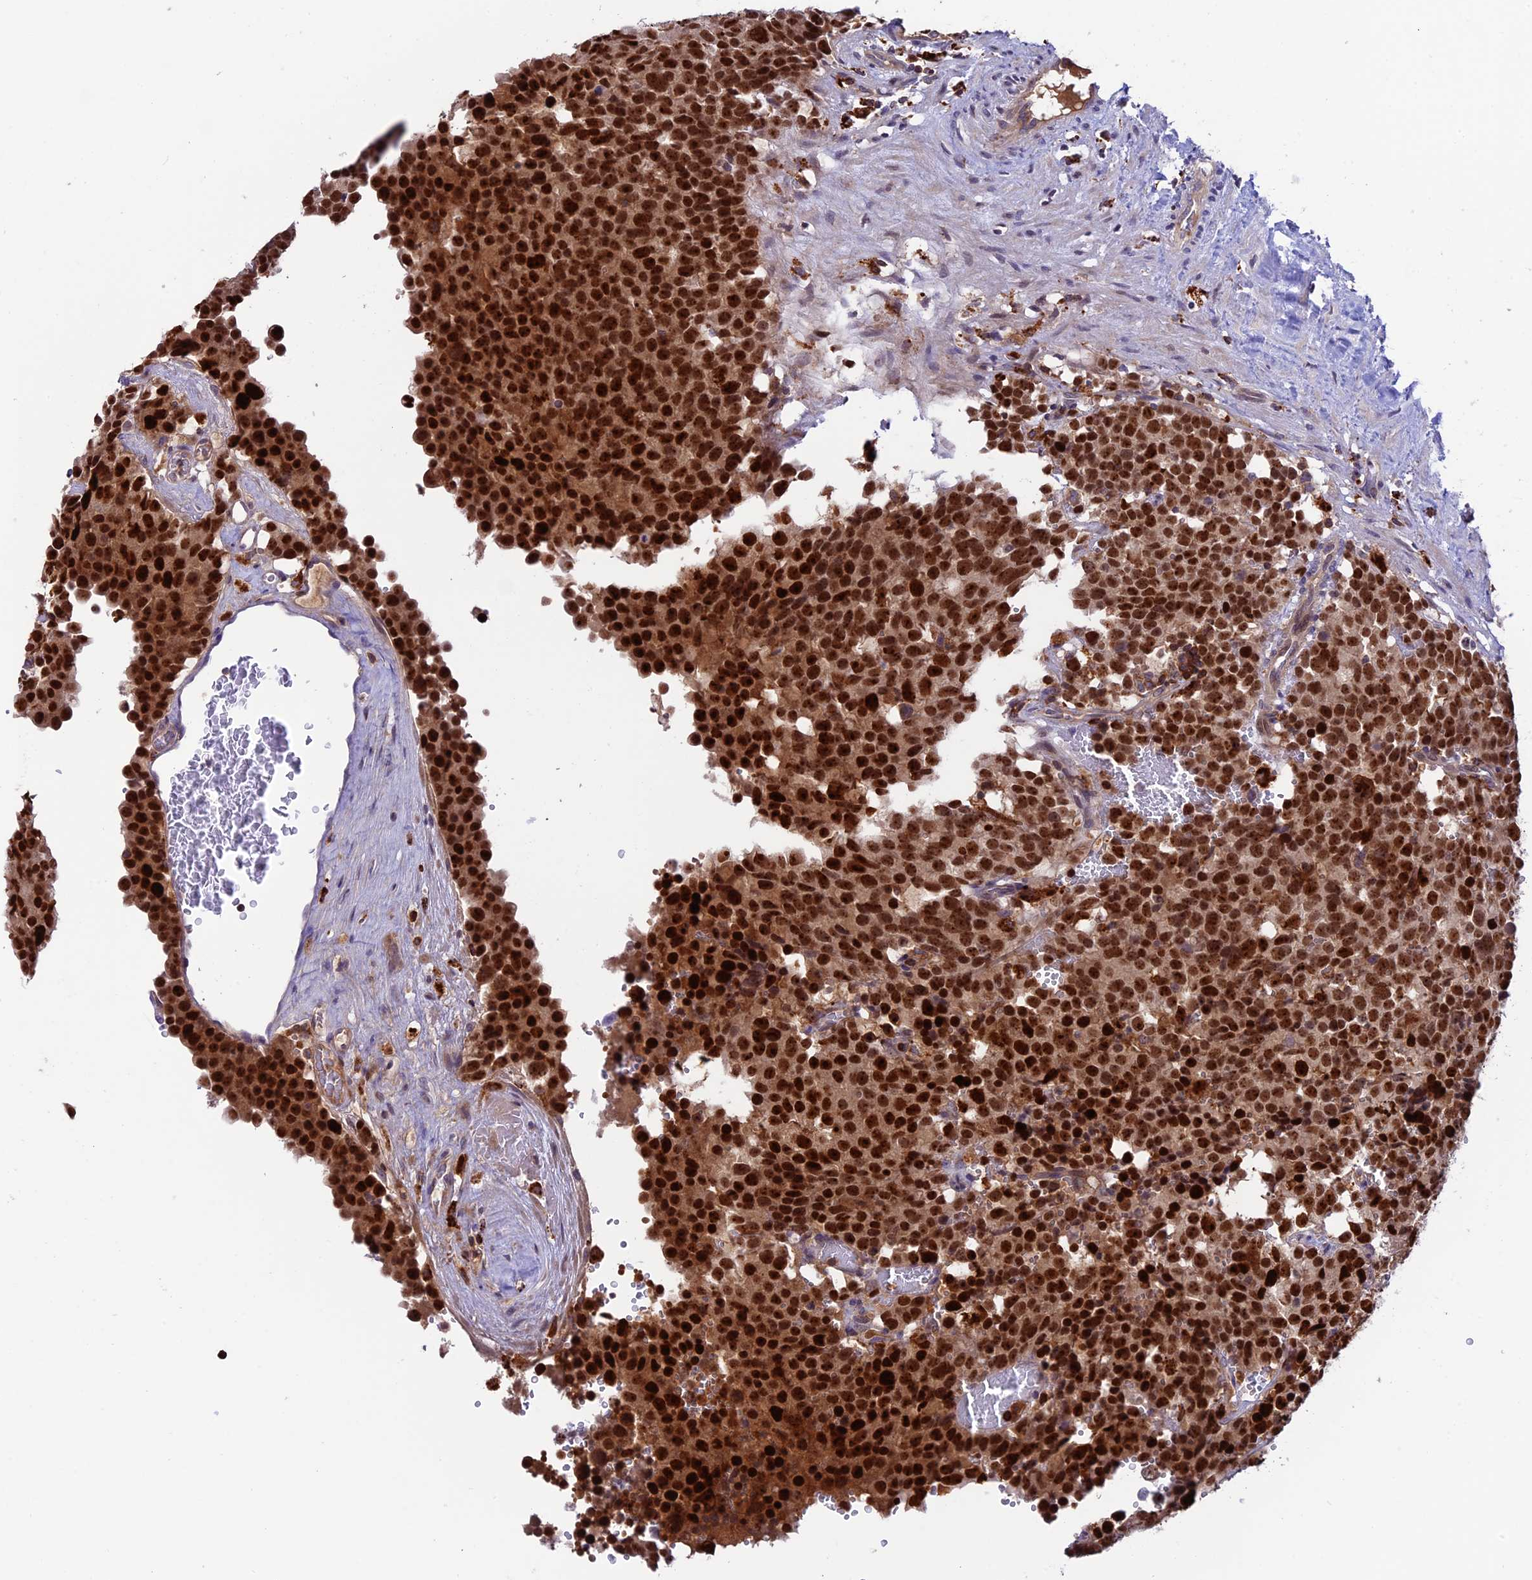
{"staining": {"intensity": "strong", "quantity": ">75%", "location": "nuclear"}, "tissue": "testis cancer", "cell_type": "Tumor cells", "image_type": "cancer", "snomed": [{"axis": "morphology", "description": "Seminoma, NOS"}, {"axis": "topography", "description": "Testis"}], "caption": "Tumor cells exhibit high levels of strong nuclear positivity in about >75% of cells in human seminoma (testis).", "gene": "ARHGEF18", "patient": {"sex": "male", "age": 71}}